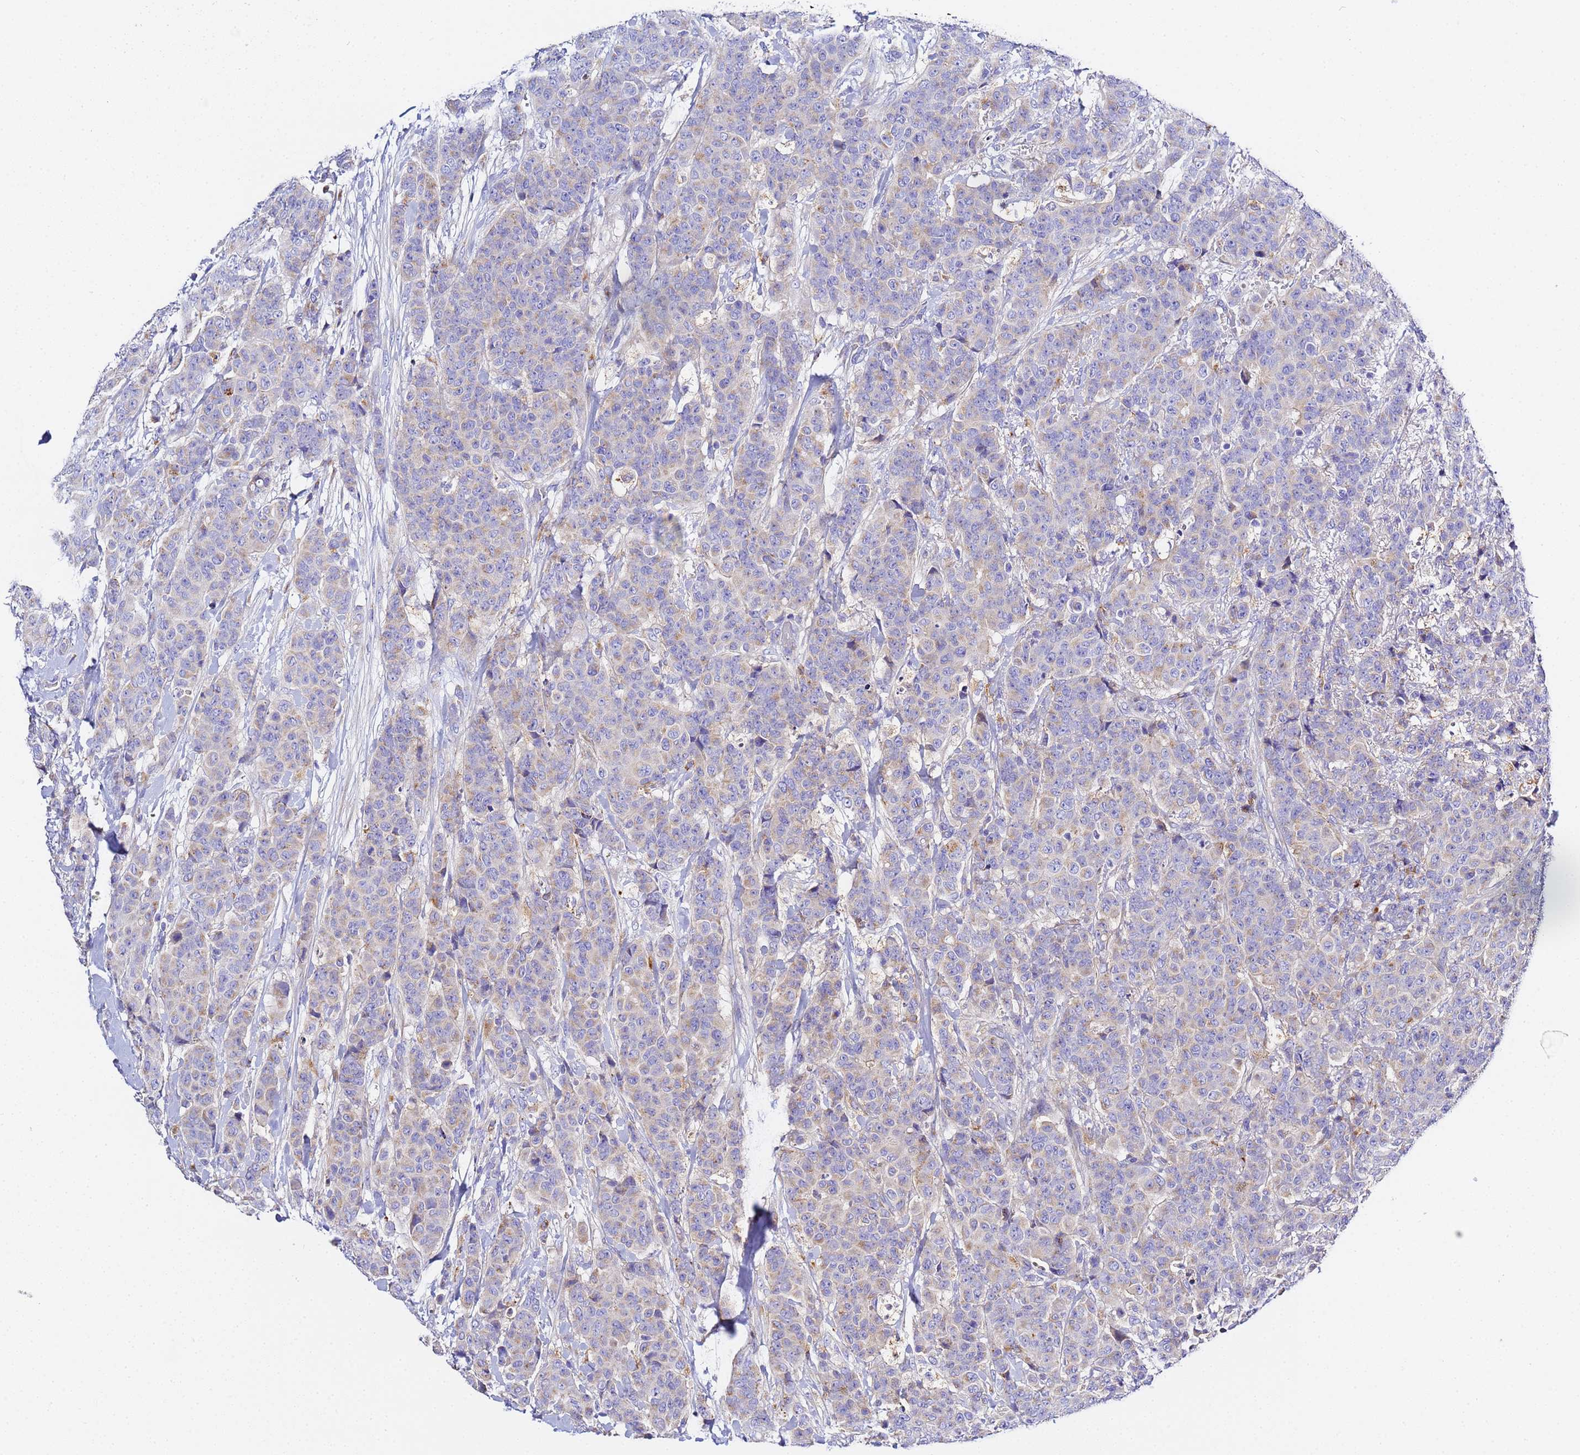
{"staining": {"intensity": "weak", "quantity": "25%-75%", "location": "cytoplasmic/membranous"}, "tissue": "breast cancer", "cell_type": "Tumor cells", "image_type": "cancer", "snomed": [{"axis": "morphology", "description": "Duct carcinoma"}, {"axis": "topography", "description": "Breast"}], "caption": "Breast cancer (intraductal carcinoma) stained with a protein marker demonstrates weak staining in tumor cells.", "gene": "VTI1B", "patient": {"sex": "female", "age": 40}}